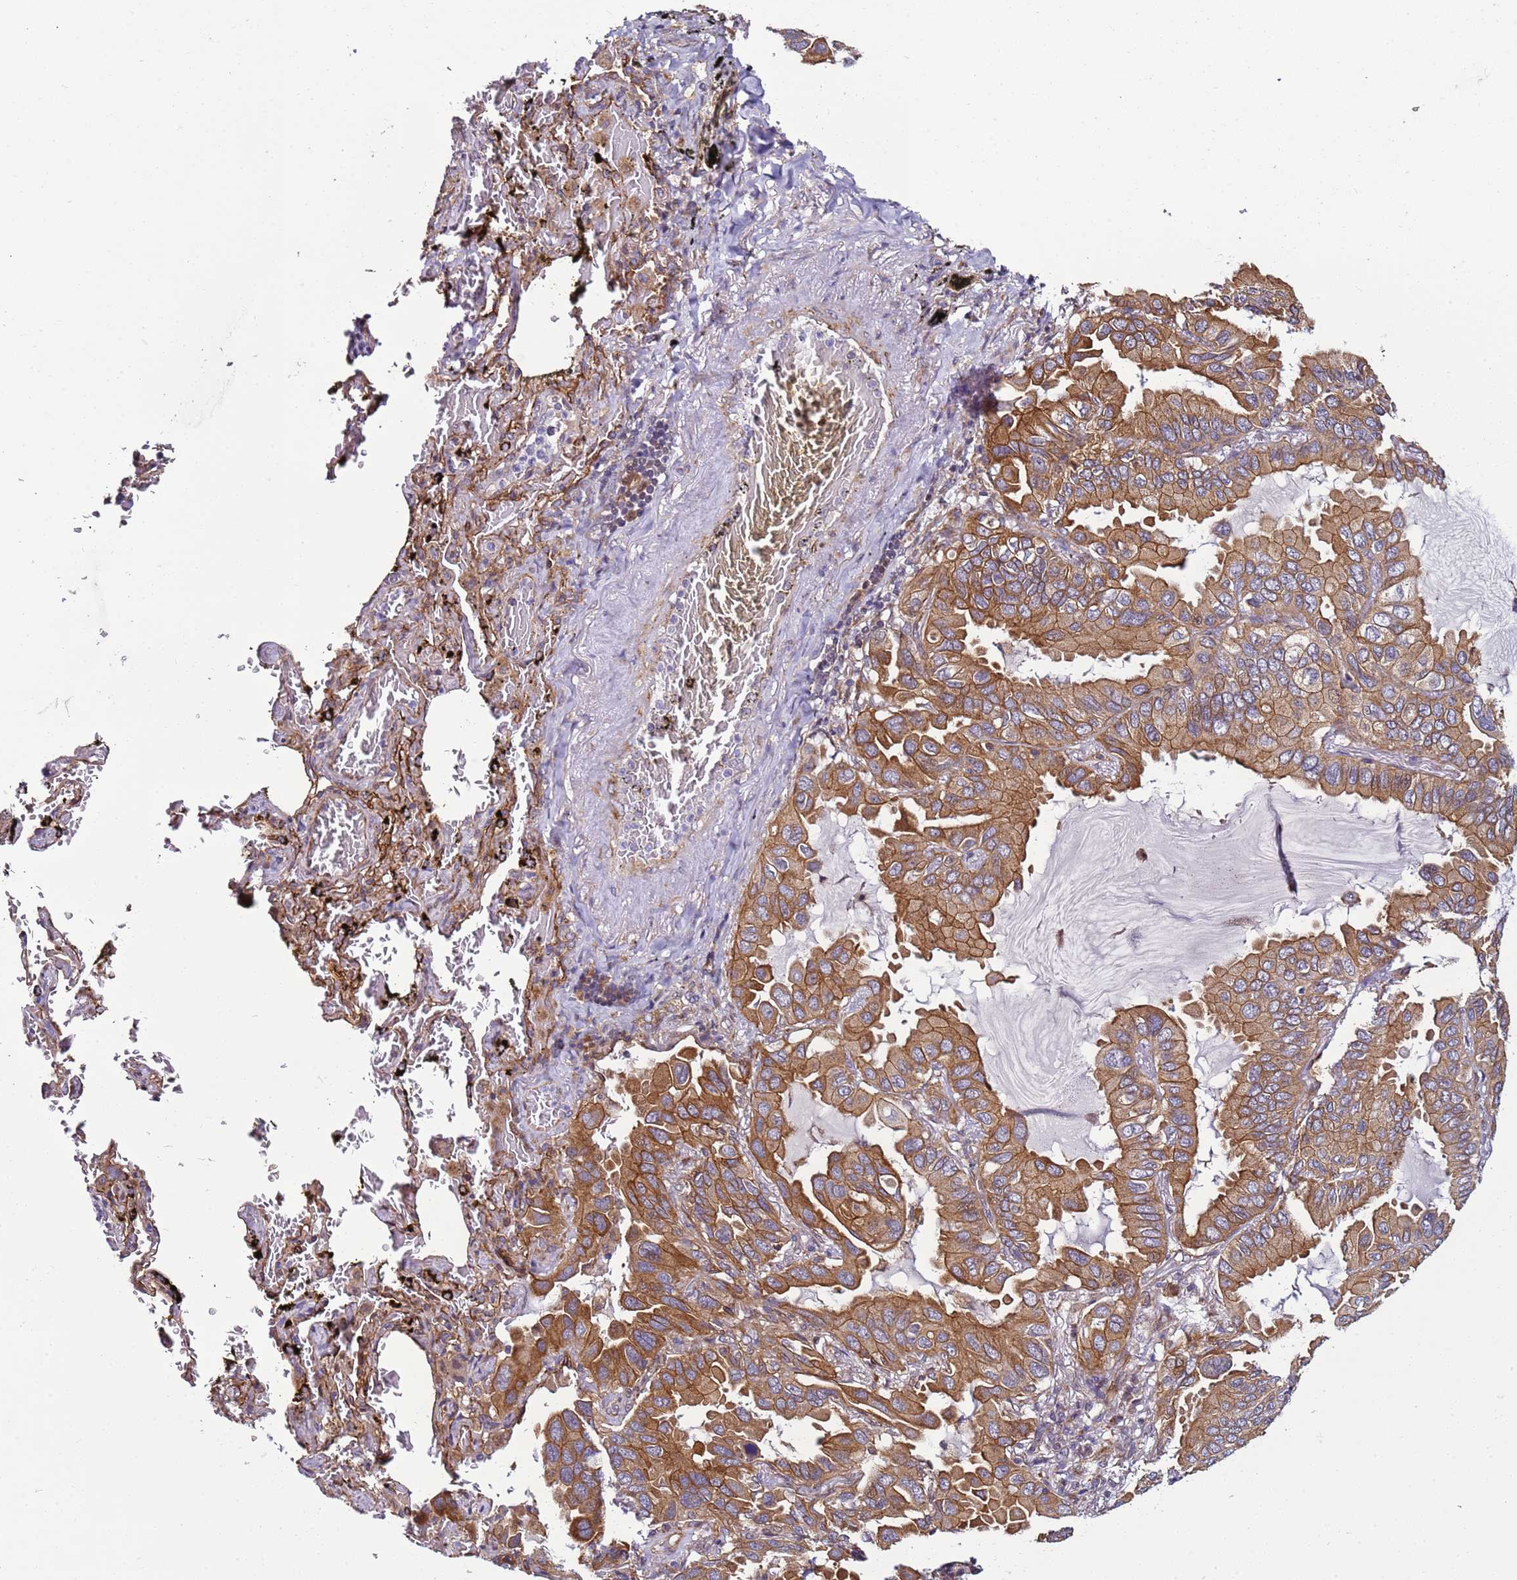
{"staining": {"intensity": "moderate", "quantity": ">75%", "location": "cytoplasmic/membranous"}, "tissue": "lung cancer", "cell_type": "Tumor cells", "image_type": "cancer", "snomed": [{"axis": "morphology", "description": "Adenocarcinoma, NOS"}, {"axis": "topography", "description": "Lung"}], "caption": "High-power microscopy captured an immunohistochemistry (IHC) histopathology image of lung cancer (adenocarcinoma), revealing moderate cytoplasmic/membranous positivity in about >75% of tumor cells.", "gene": "MCRIP1", "patient": {"sex": "male", "age": 64}}